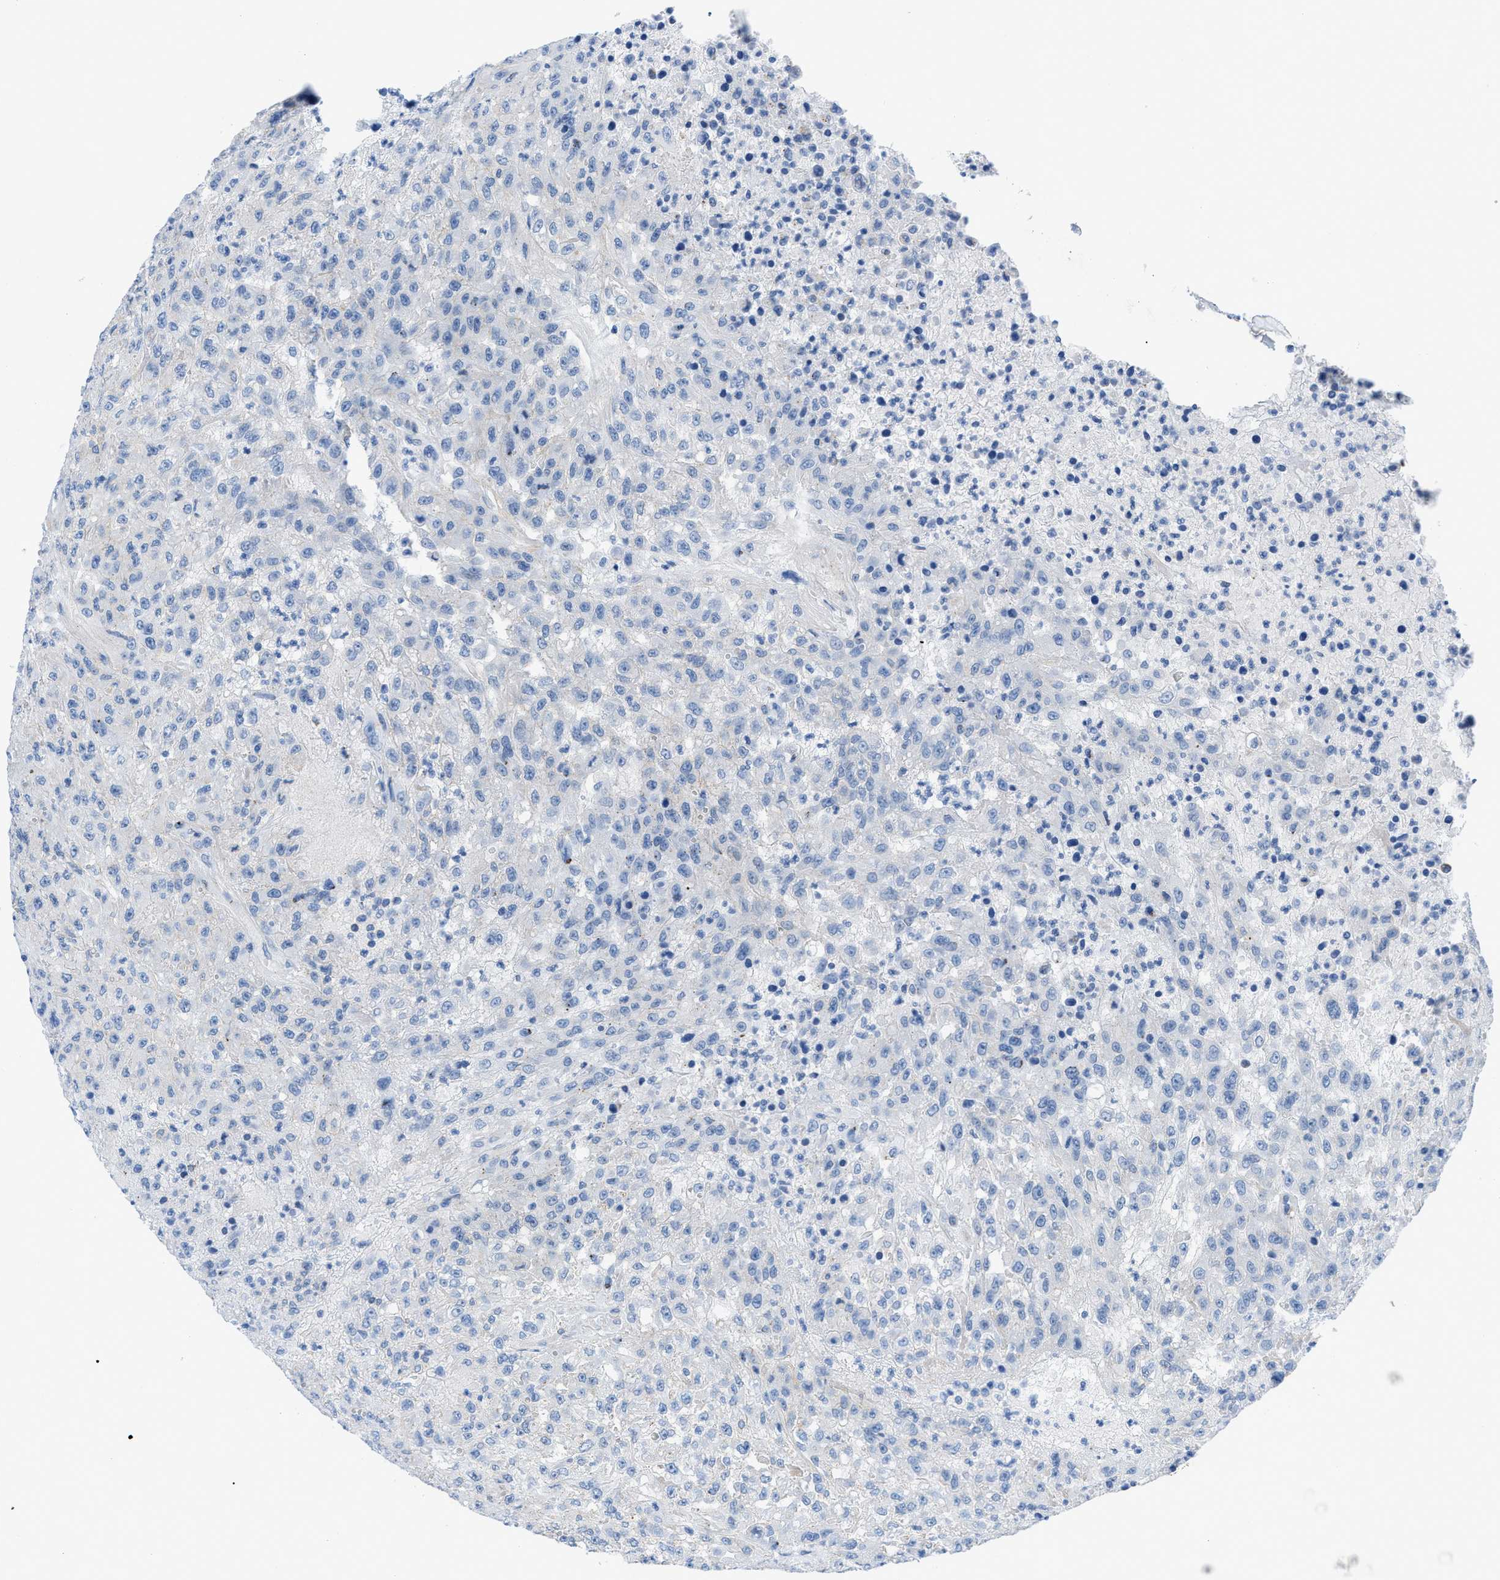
{"staining": {"intensity": "negative", "quantity": "none", "location": "none"}, "tissue": "urothelial cancer", "cell_type": "Tumor cells", "image_type": "cancer", "snomed": [{"axis": "morphology", "description": "Urothelial carcinoma, High grade"}, {"axis": "topography", "description": "Urinary bladder"}], "caption": "Human urothelial carcinoma (high-grade) stained for a protein using immunohistochemistry exhibits no expression in tumor cells.", "gene": "FDCSP", "patient": {"sex": "male", "age": 46}}